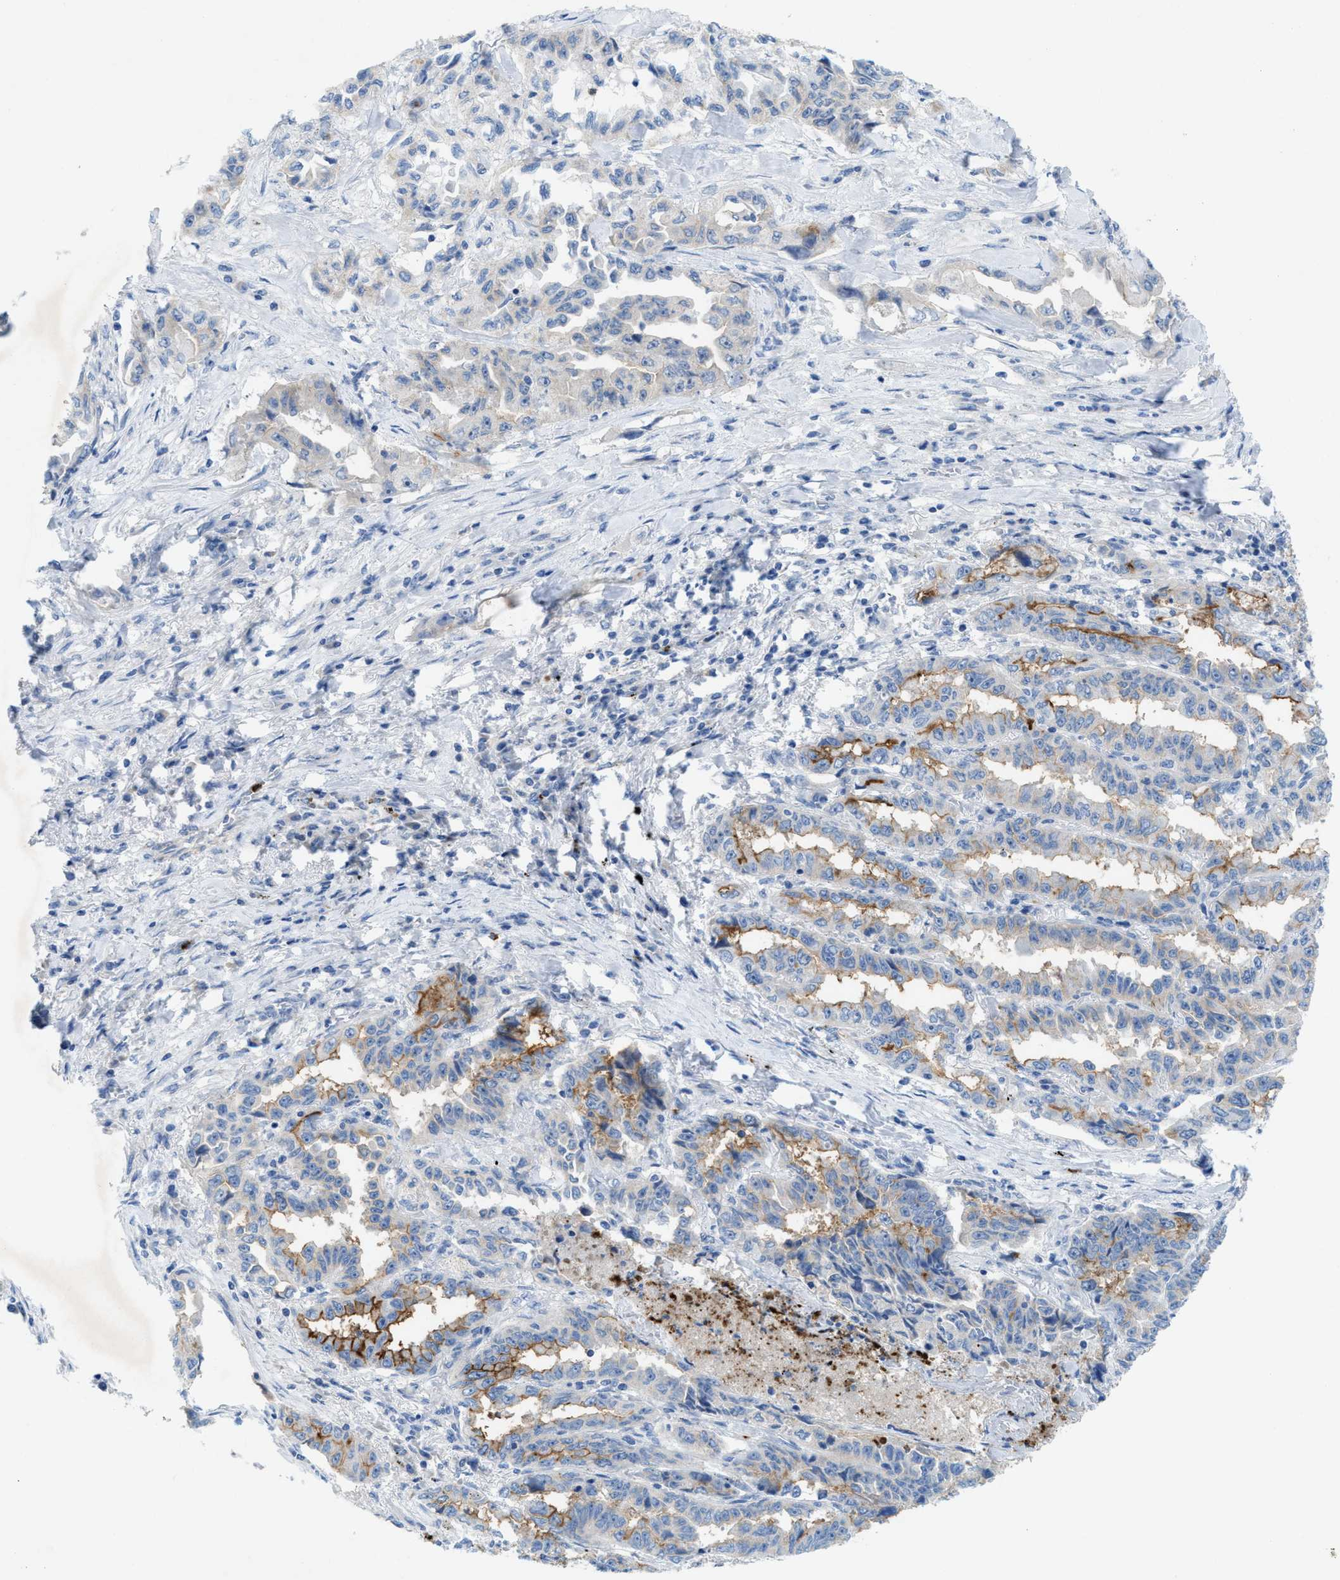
{"staining": {"intensity": "moderate", "quantity": "<25%", "location": "cytoplasmic/membranous"}, "tissue": "lung cancer", "cell_type": "Tumor cells", "image_type": "cancer", "snomed": [{"axis": "morphology", "description": "Adenocarcinoma, NOS"}, {"axis": "topography", "description": "Lung"}], "caption": "Brown immunohistochemical staining in human lung cancer reveals moderate cytoplasmic/membranous staining in about <25% of tumor cells. Using DAB (3,3'-diaminobenzidine) (brown) and hematoxylin (blue) stains, captured at high magnification using brightfield microscopy.", "gene": "CMTM1", "patient": {"sex": "female", "age": 51}}